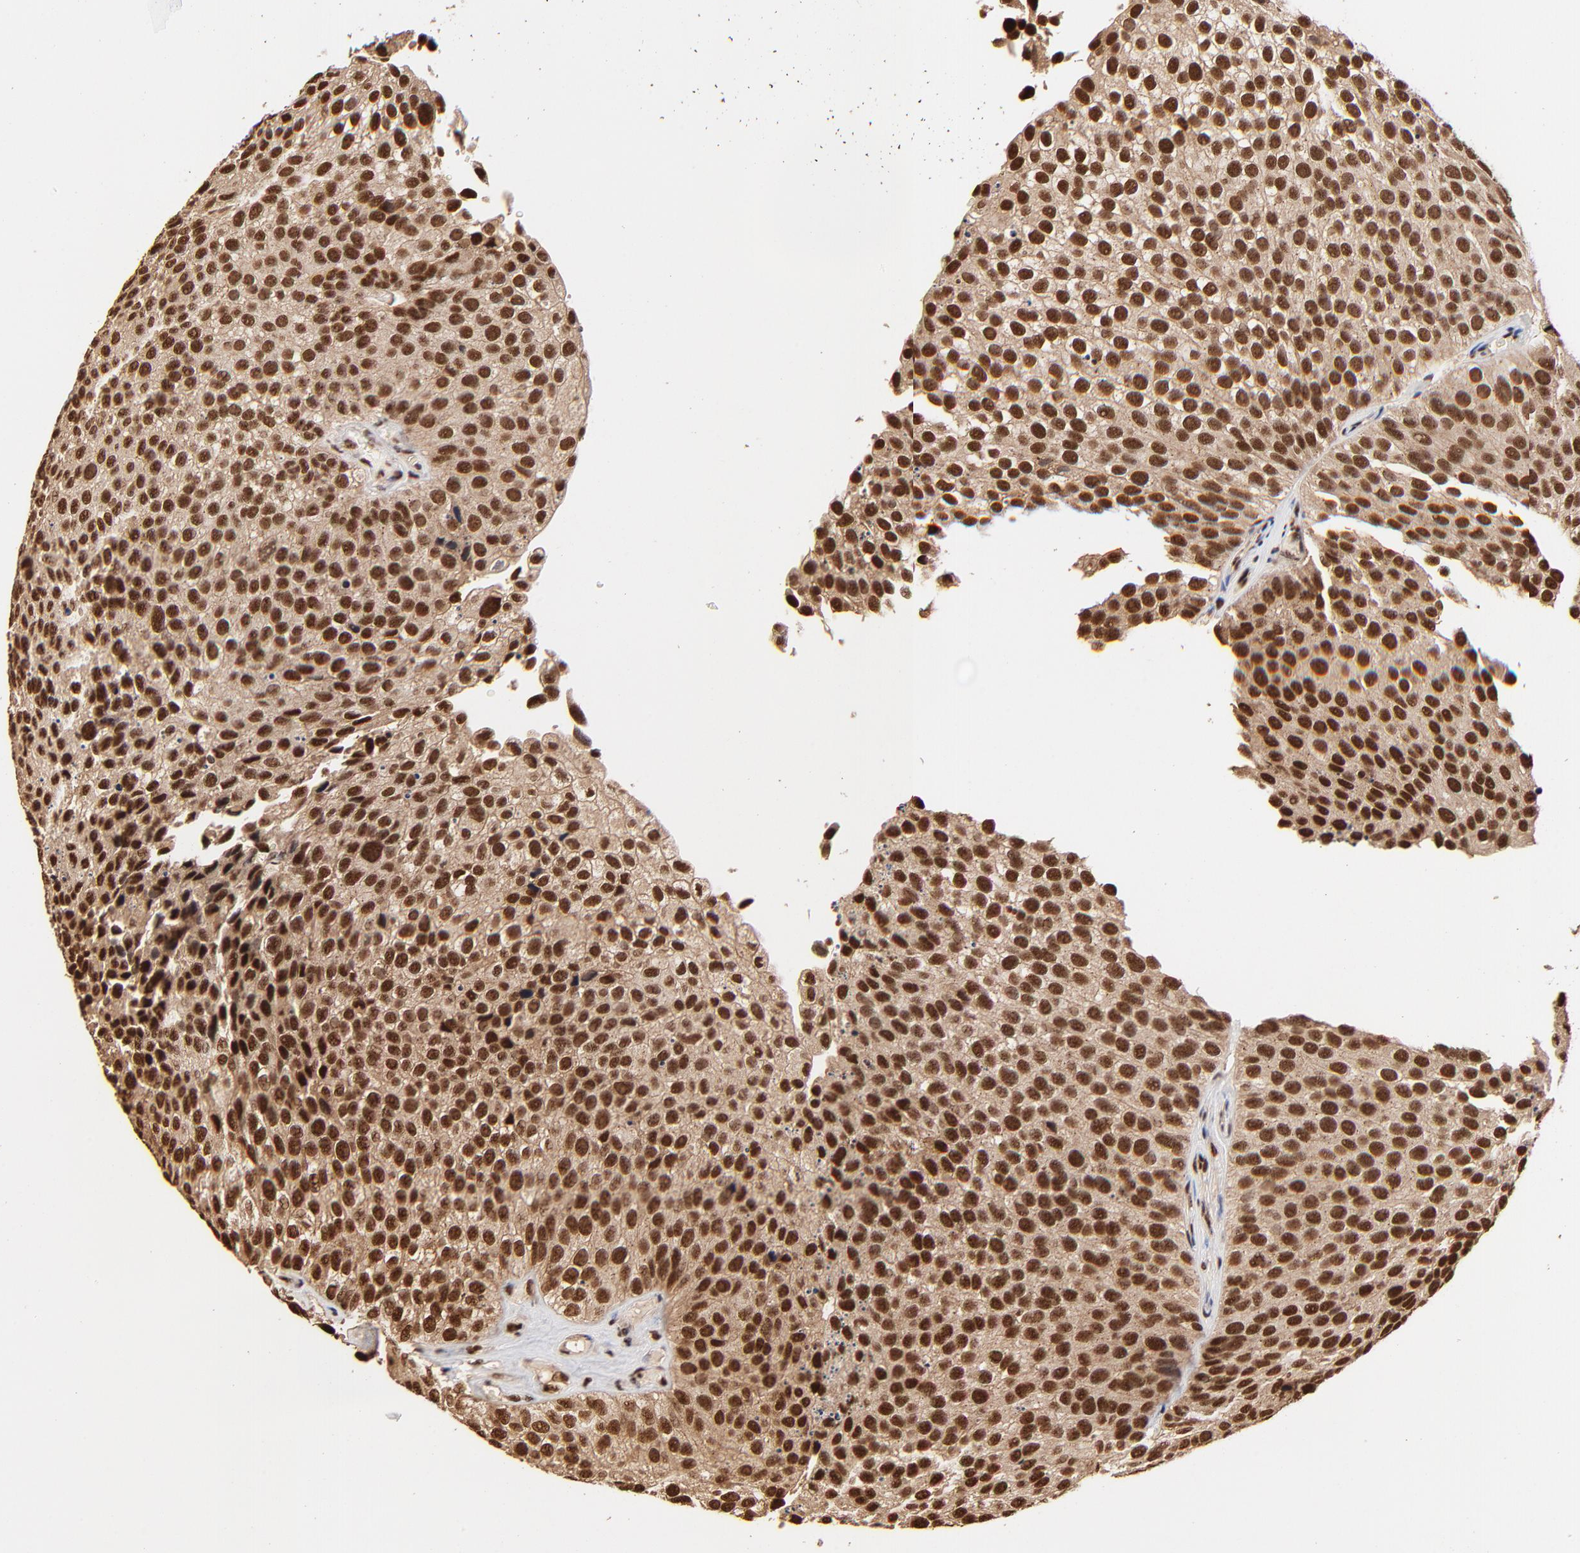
{"staining": {"intensity": "strong", "quantity": ">75%", "location": "cytoplasmic/membranous,nuclear"}, "tissue": "urothelial cancer", "cell_type": "Tumor cells", "image_type": "cancer", "snomed": [{"axis": "morphology", "description": "Urothelial carcinoma, High grade"}, {"axis": "topography", "description": "Urinary bladder"}], "caption": "About >75% of tumor cells in urothelial carcinoma (high-grade) demonstrate strong cytoplasmic/membranous and nuclear protein positivity as visualized by brown immunohistochemical staining.", "gene": "MED12", "patient": {"sex": "male", "age": 72}}